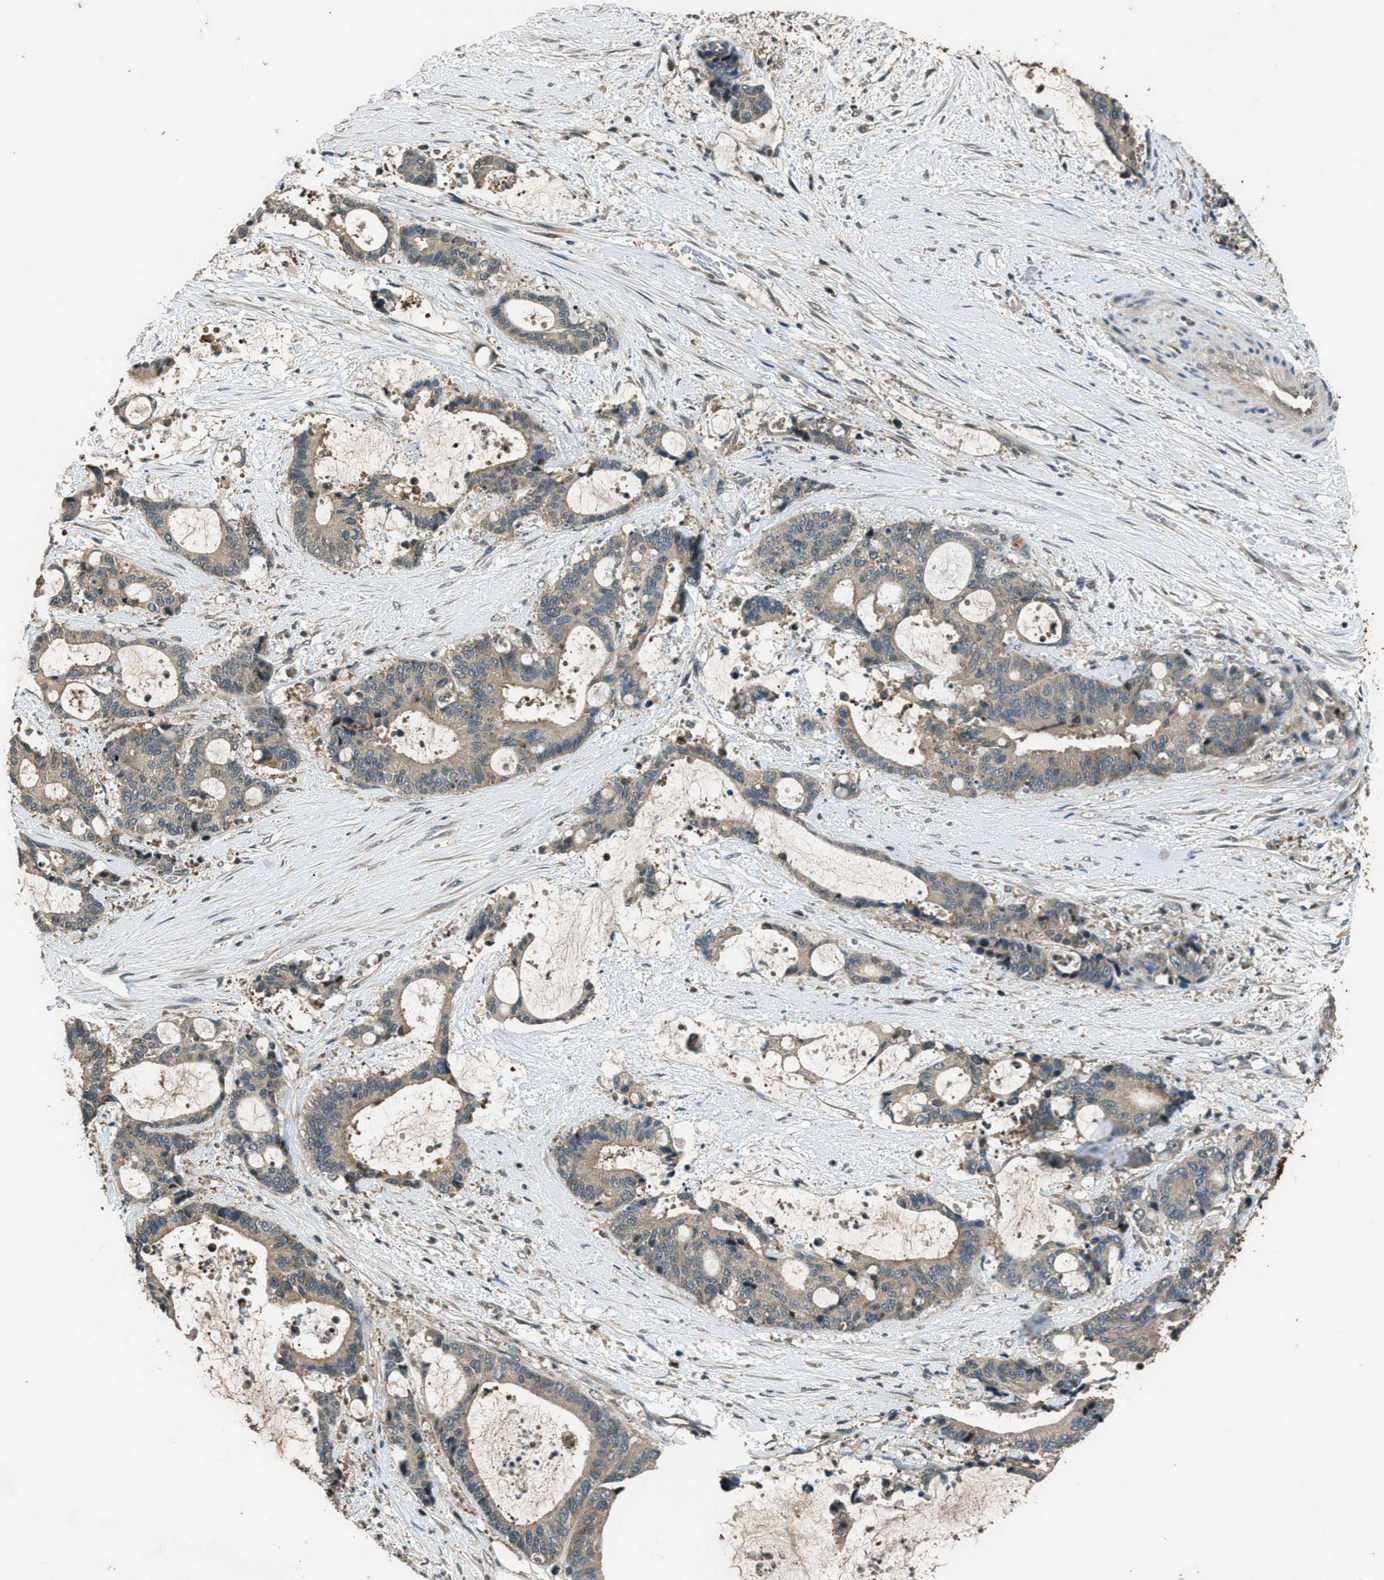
{"staining": {"intensity": "weak", "quantity": ">75%", "location": "cytoplasmic/membranous"}, "tissue": "liver cancer", "cell_type": "Tumor cells", "image_type": "cancer", "snomed": [{"axis": "morphology", "description": "Normal tissue, NOS"}, {"axis": "morphology", "description": "Cholangiocarcinoma"}, {"axis": "topography", "description": "Liver"}, {"axis": "topography", "description": "Peripheral nerve tissue"}], "caption": "The image demonstrates staining of liver cancer (cholangiocarcinoma), revealing weak cytoplasmic/membranous protein expression (brown color) within tumor cells. (brown staining indicates protein expression, while blue staining denotes nuclei).", "gene": "DUSP6", "patient": {"sex": "female", "age": 73}}